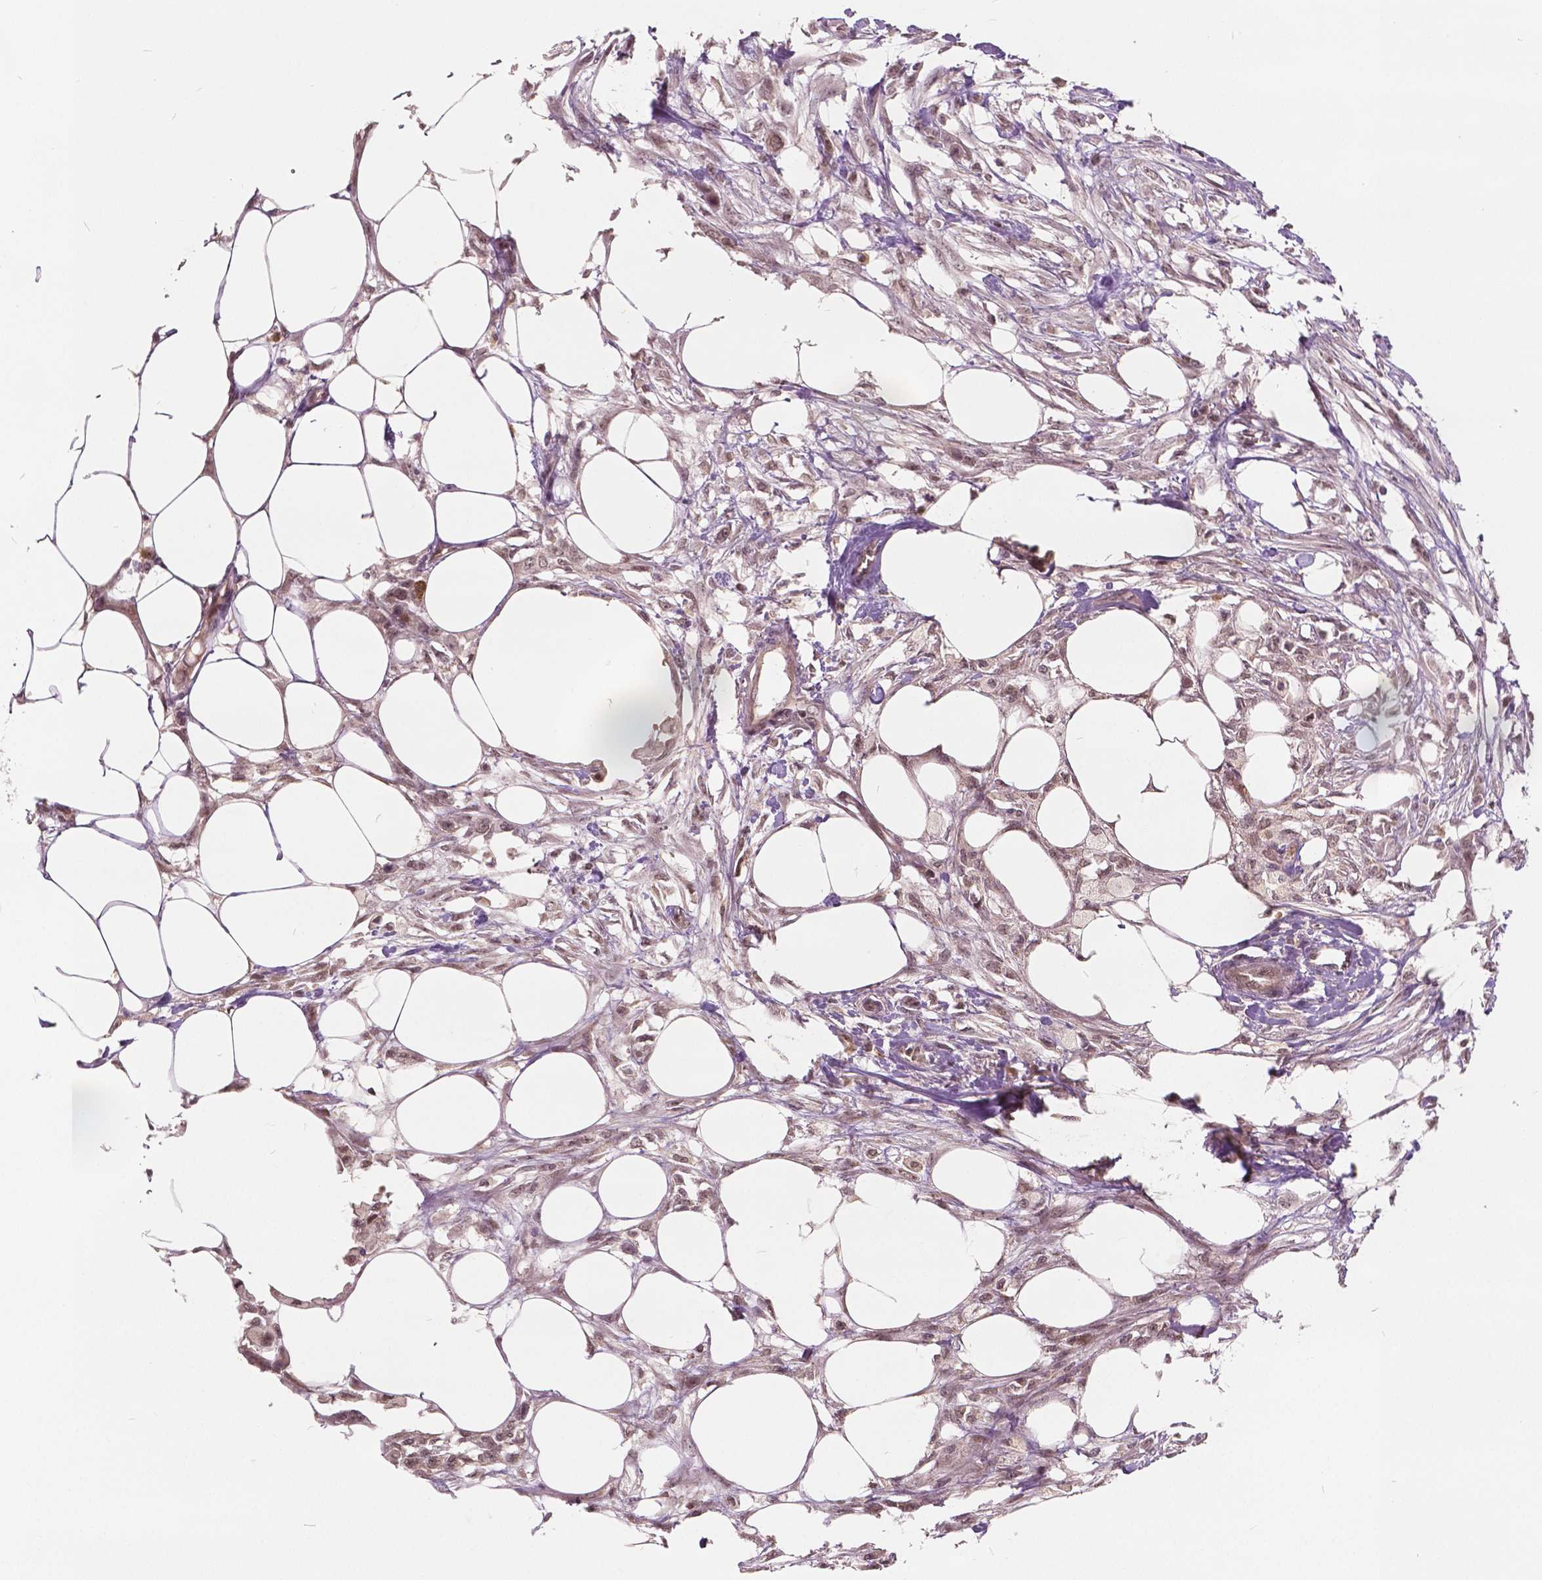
{"staining": {"intensity": "weak", "quantity": ">75%", "location": "nuclear"}, "tissue": "skin cancer", "cell_type": "Tumor cells", "image_type": "cancer", "snomed": [{"axis": "morphology", "description": "Squamous cell carcinoma, NOS"}, {"axis": "topography", "description": "Skin"}], "caption": "This micrograph shows immunohistochemistry staining of skin squamous cell carcinoma, with low weak nuclear expression in approximately >75% of tumor cells.", "gene": "HMBOX1", "patient": {"sex": "female", "age": 59}}